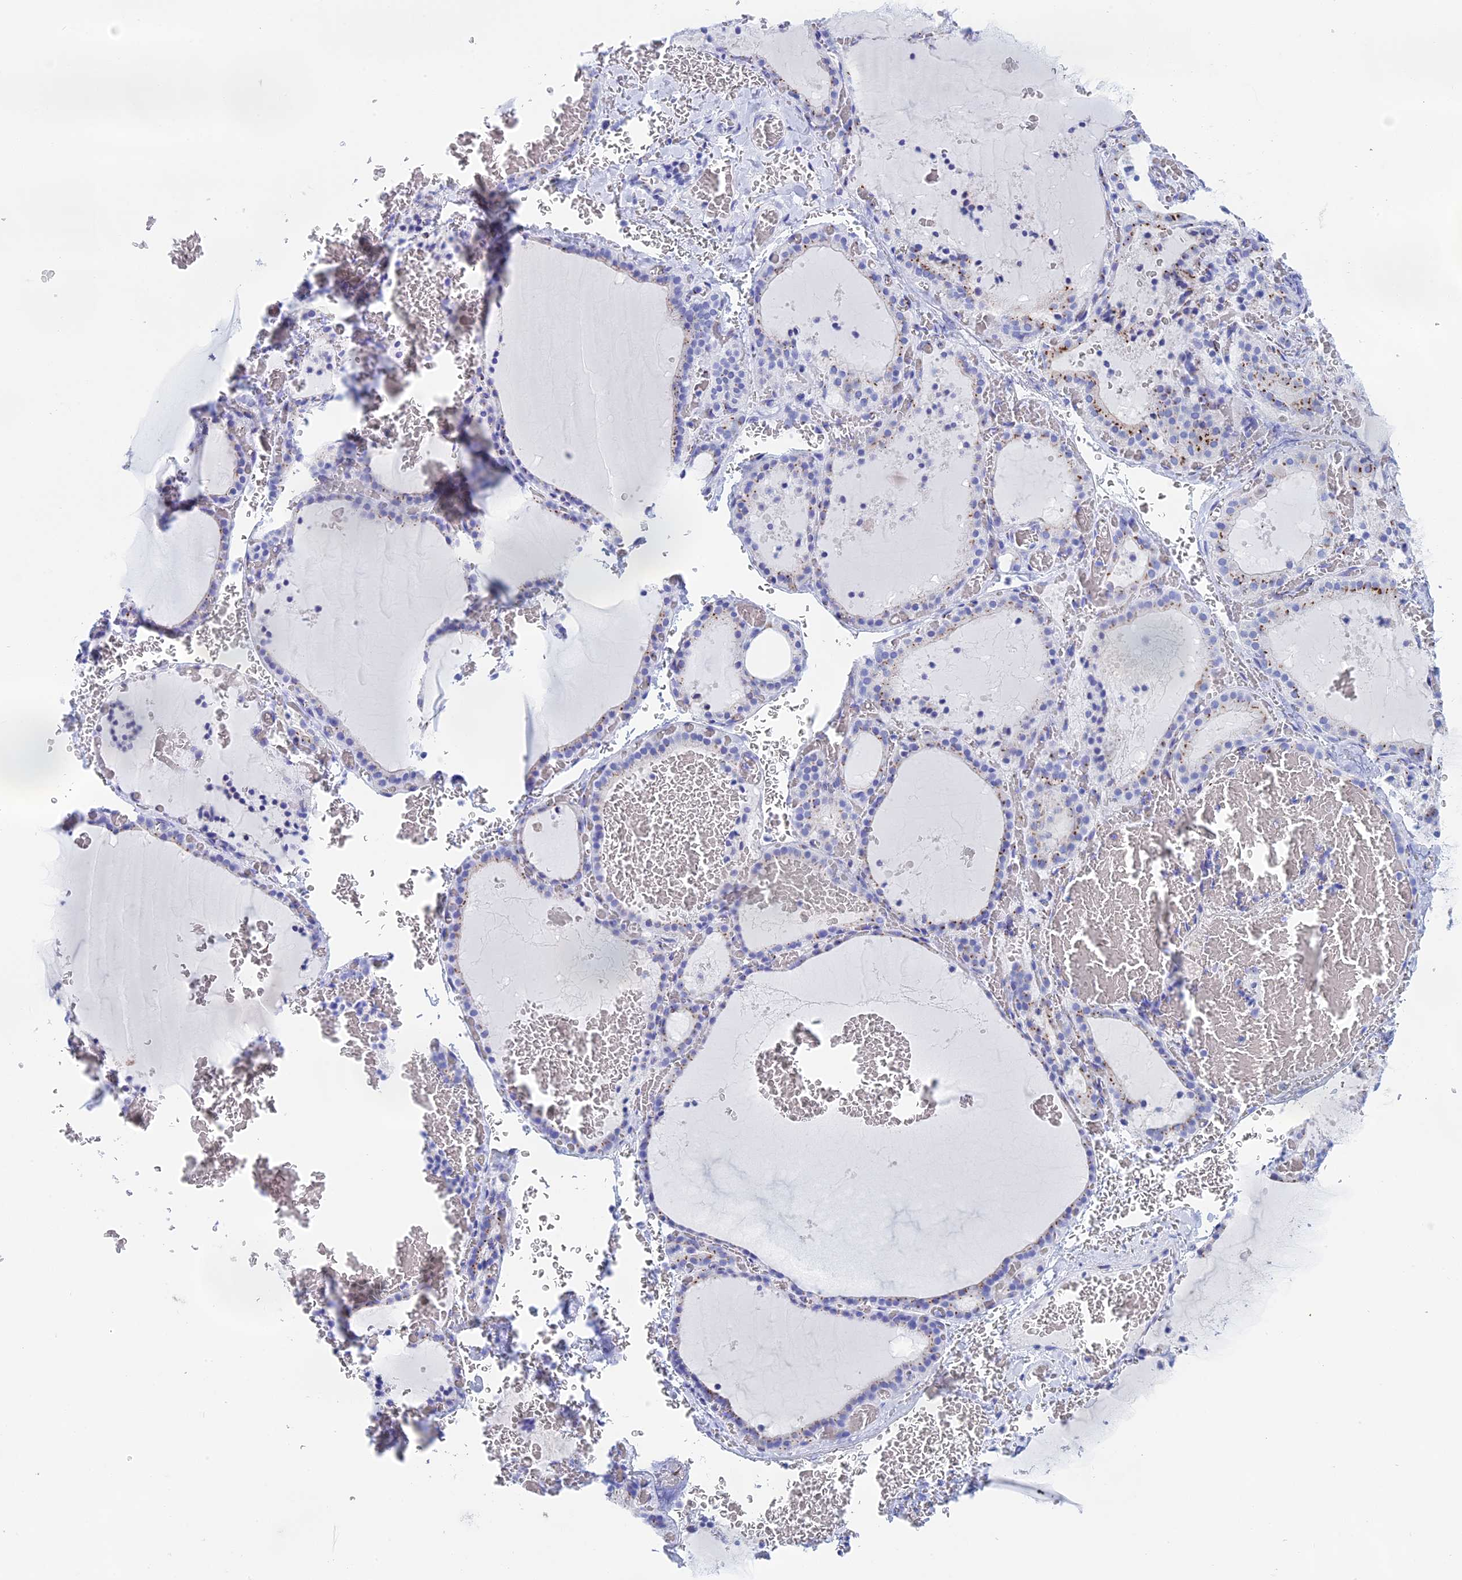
{"staining": {"intensity": "moderate", "quantity": "<25%", "location": "cytoplasmic/membranous"}, "tissue": "thyroid gland", "cell_type": "Glandular cells", "image_type": "normal", "snomed": [{"axis": "morphology", "description": "Normal tissue, NOS"}, {"axis": "topography", "description": "Thyroid gland"}], "caption": "Normal thyroid gland exhibits moderate cytoplasmic/membranous expression in approximately <25% of glandular cells (Brightfield microscopy of DAB IHC at high magnification)..", "gene": "ERICH4", "patient": {"sex": "female", "age": 39}}